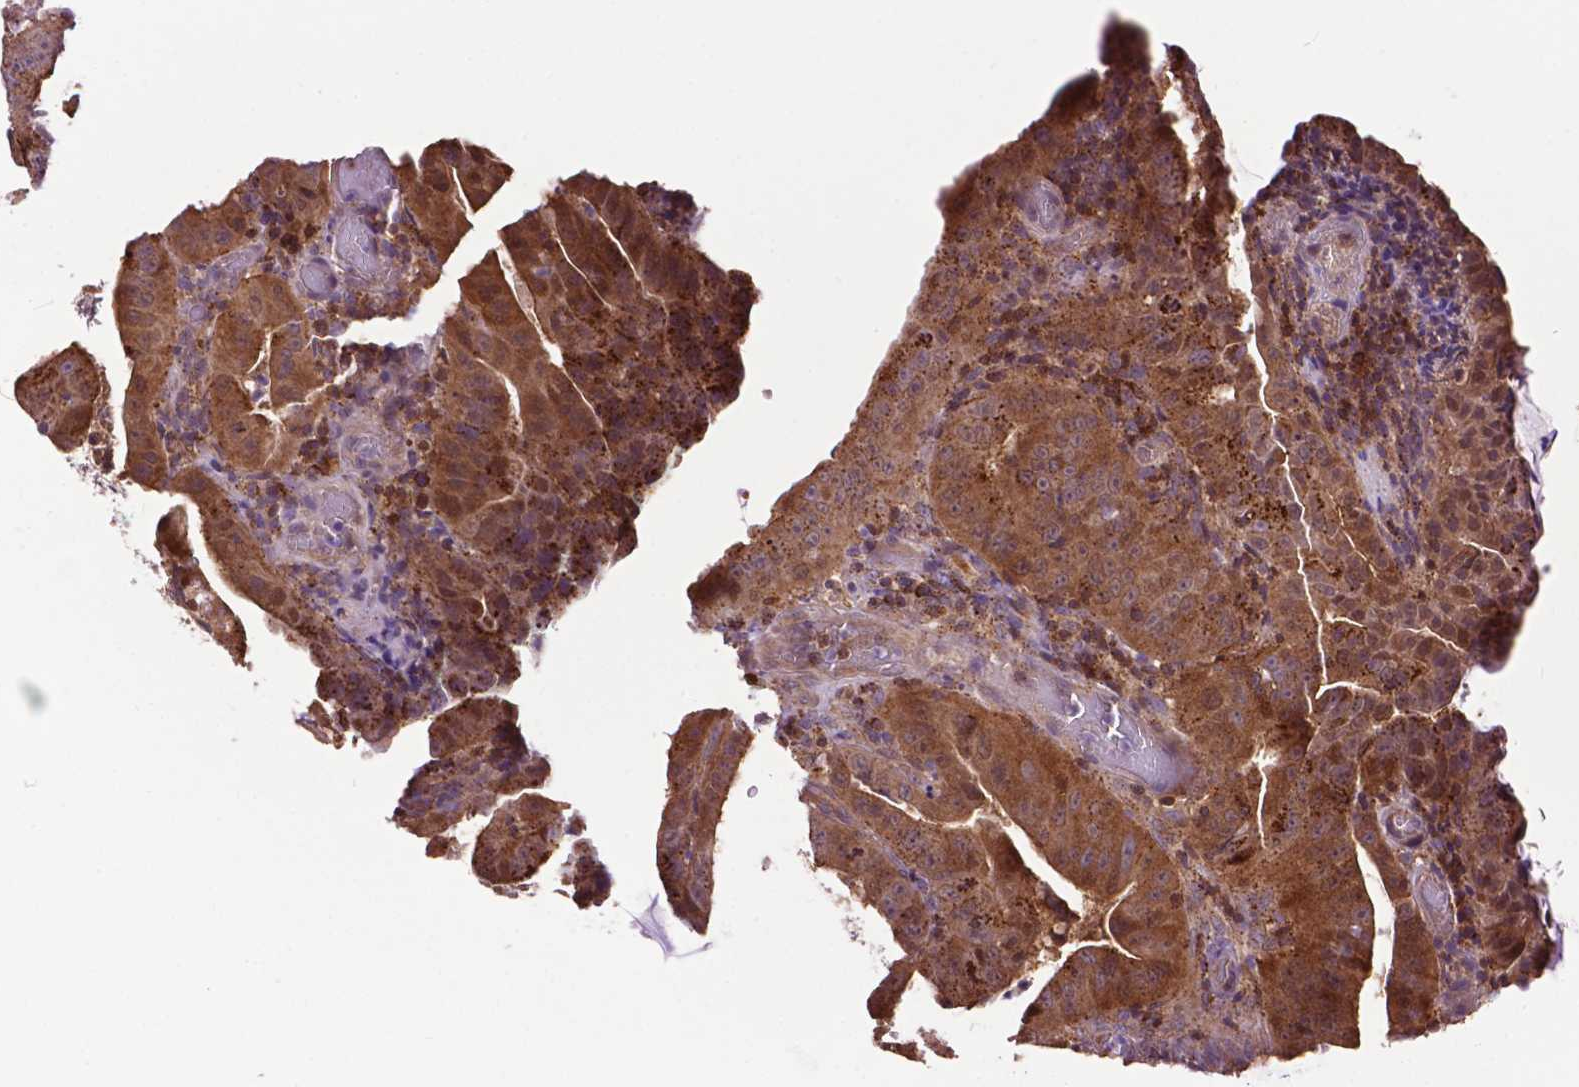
{"staining": {"intensity": "strong", "quantity": ">75%", "location": "cytoplasmic/membranous"}, "tissue": "colorectal cancer", "cell_type": "Tumor cells", "image_type": "cancer", "snomed": [{"axis": "morphology", "description": "Adenocarcinoma, NOS"}, {"axis": "topography", "description": "Colon"}], "caption": "Tumor cells display strong cytoplasmic/membranous positivity in approximately >75% of cells in colorectal cancer.", "gene": "CHMP4A", "patient": {"sex": "male", "age": 33}}